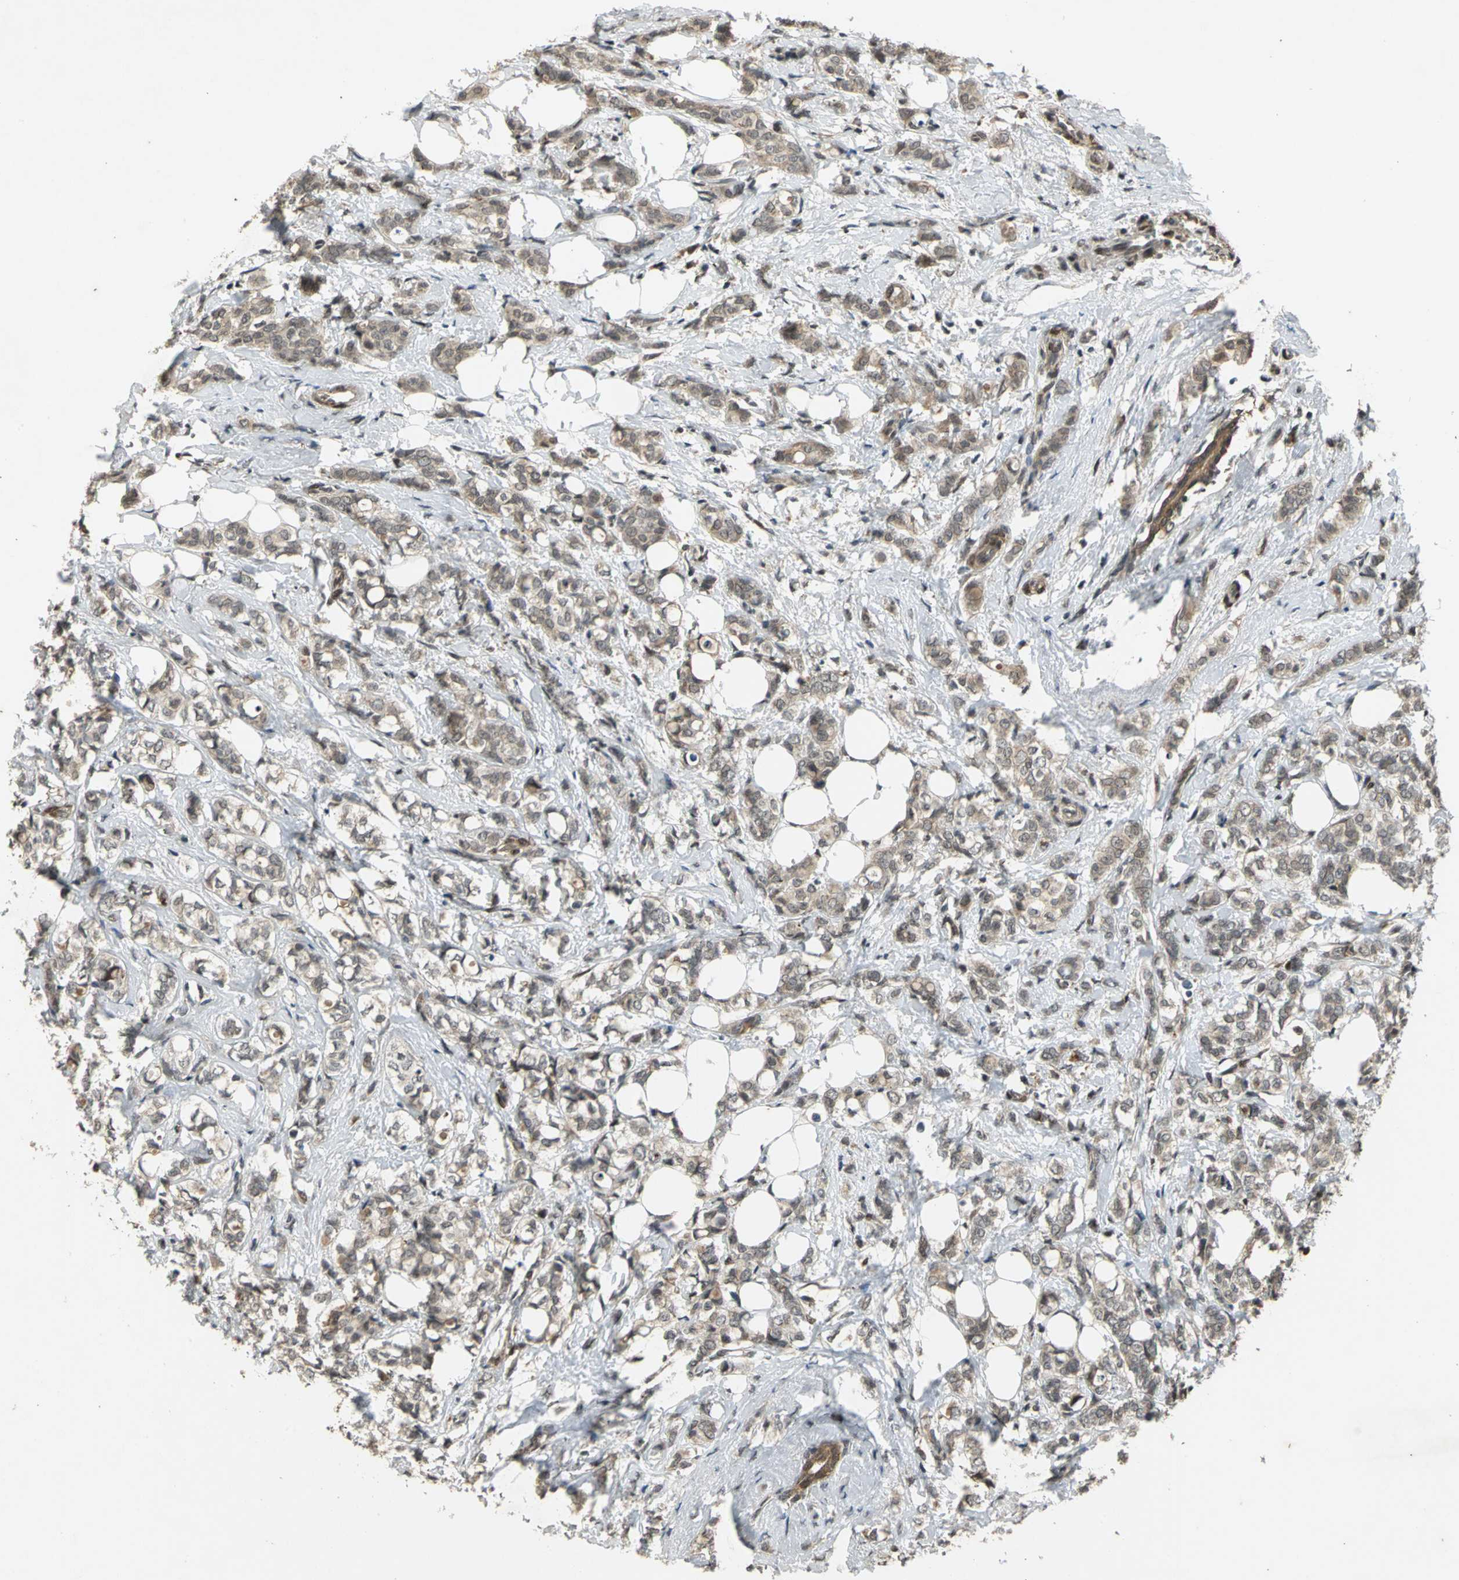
{"staining": {"intensity": "moderate", "quantity": ">75%", "location": "cytoplasmic/membranous"}, "tissue": "breast cancer", "cell_type": "Tumor cells", "image_type": "cancer", "snomed": [{"axis": "morphology", "description": "Lobular carcinoma"}, {"axis": "topography", "description": "Breast"}], "caption": "Moderate cytoplasmic/membranous protein expression is present in about >75% of tumor cells in breast cancer. Immunohistochemistry (ihc) stains the protein in brown and the nuclei are stained blue.", "gene": "NOTCH3", "patient": {"sex": "female", "age": 60}}